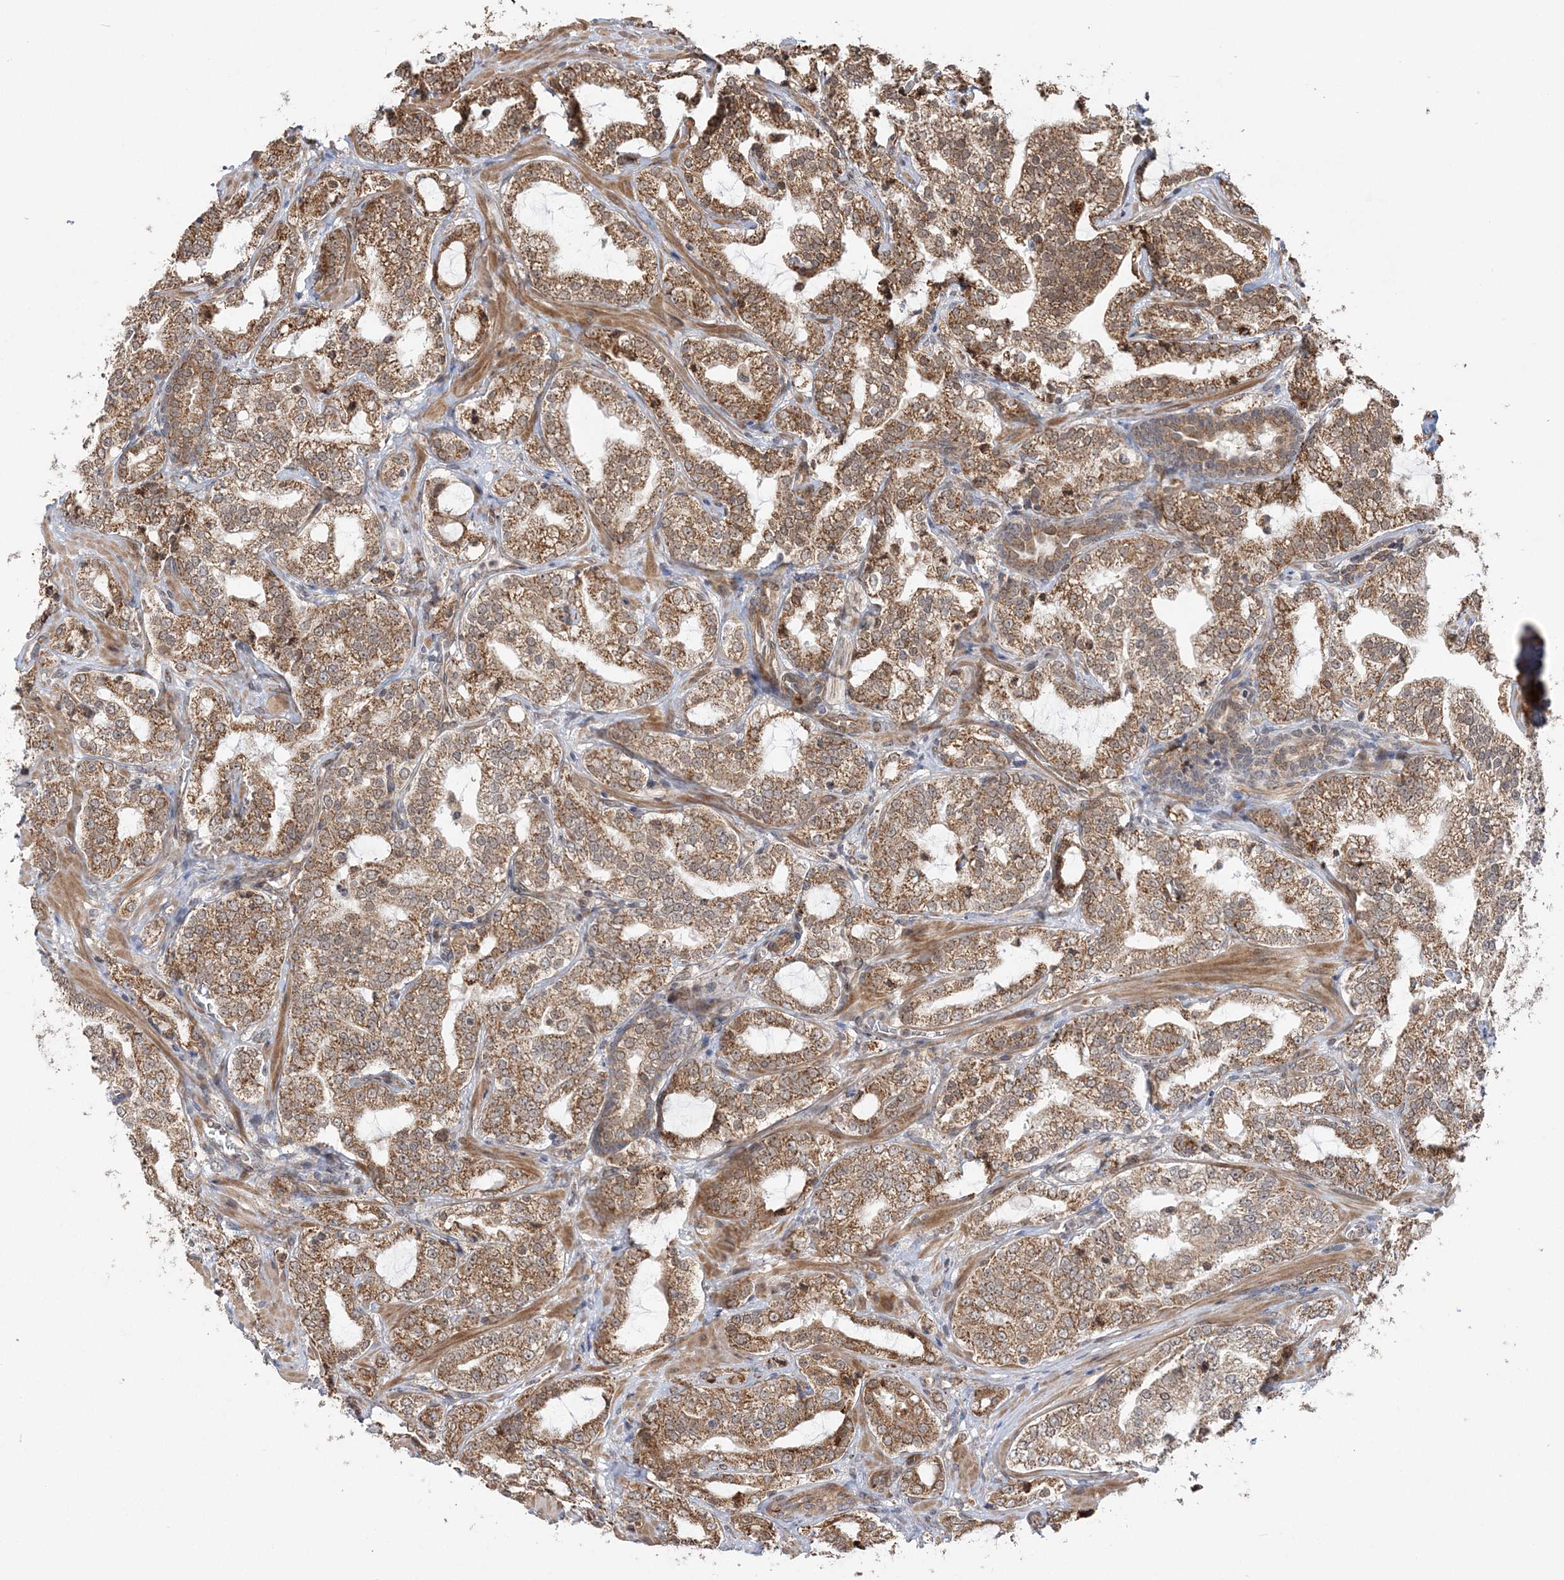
{"staining": {"intensity": "moderate", "quantity": ">75%", "location": "cytoplasmic/membranous"}, "tissue": "prostate cancer", "cell_type": "Tumor cells", "image_type": "cancer", "snomed": [{"axis": "morphology", "description": "Adenocarcinoma, High grade"}, {"axis": "topography", "description": "Prostate"}], "caption": "A brown stain highlights moderate cytoplasmic/membranous expression of a protein in human high-grade adenocarcinoma (prostate) tumor cells.", "gene": "MRPL47", "patient": {"sex": "male", "age": 64}}